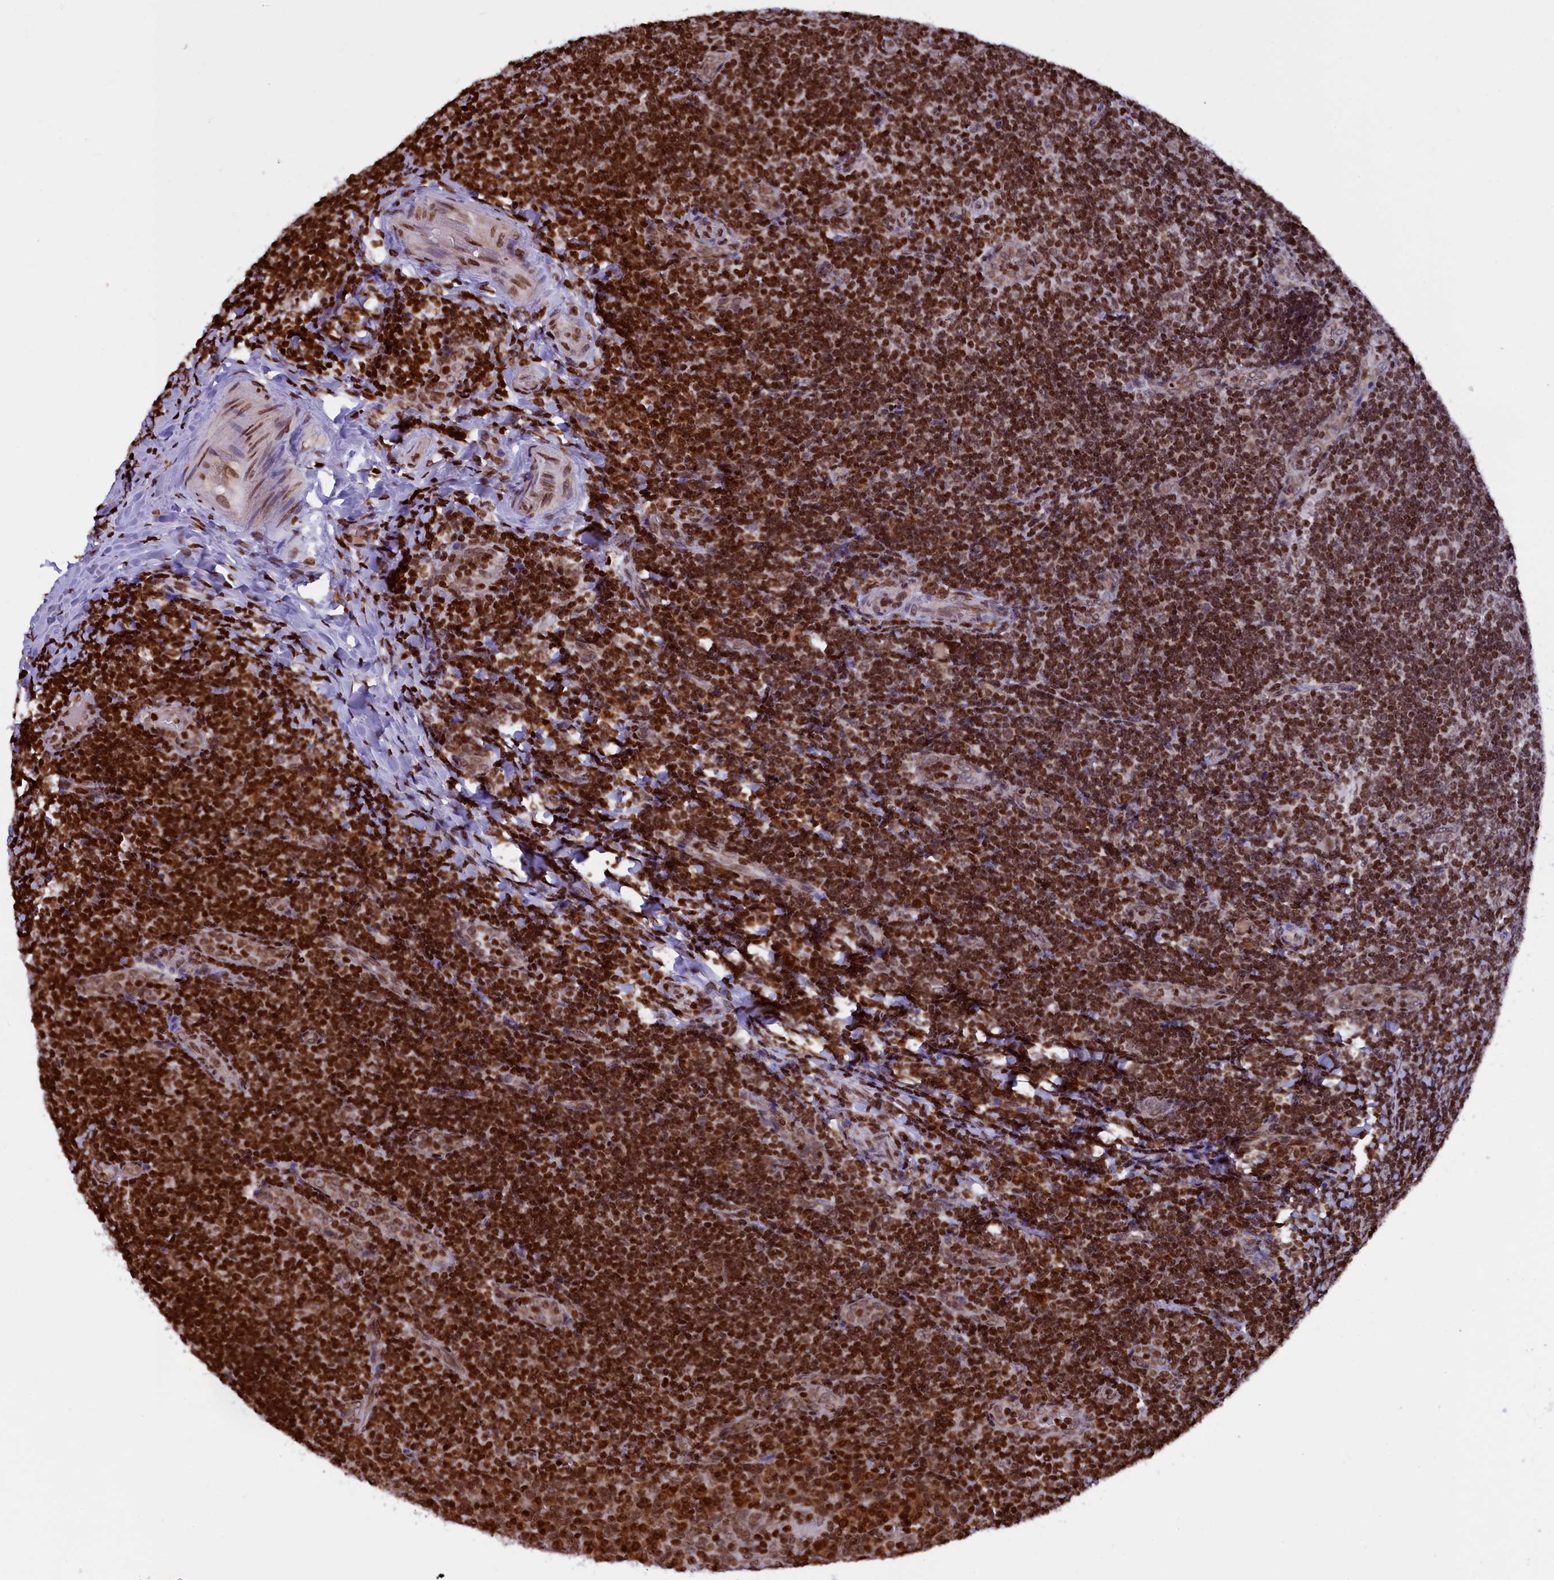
{"staining": {"intensity": "strong", "quantity": ">75%", "location": "nuclear"}, "tissue": "tonsil", "cell_type": "Germinal center cells", "image_type": "normal", "snomed": [{"axis": "morphology", "description": "Normal tissue, NOS"}, {"axis": "topography", "description": "Tonsil"}], "caption": "About >75% of germinal center cells in normal tonsil reveal strong nuclear protein staining as visualized by brown immunohistochemical staining.", "gene": "TIMM29", "patient": {"sex": "male", "age": 17}}